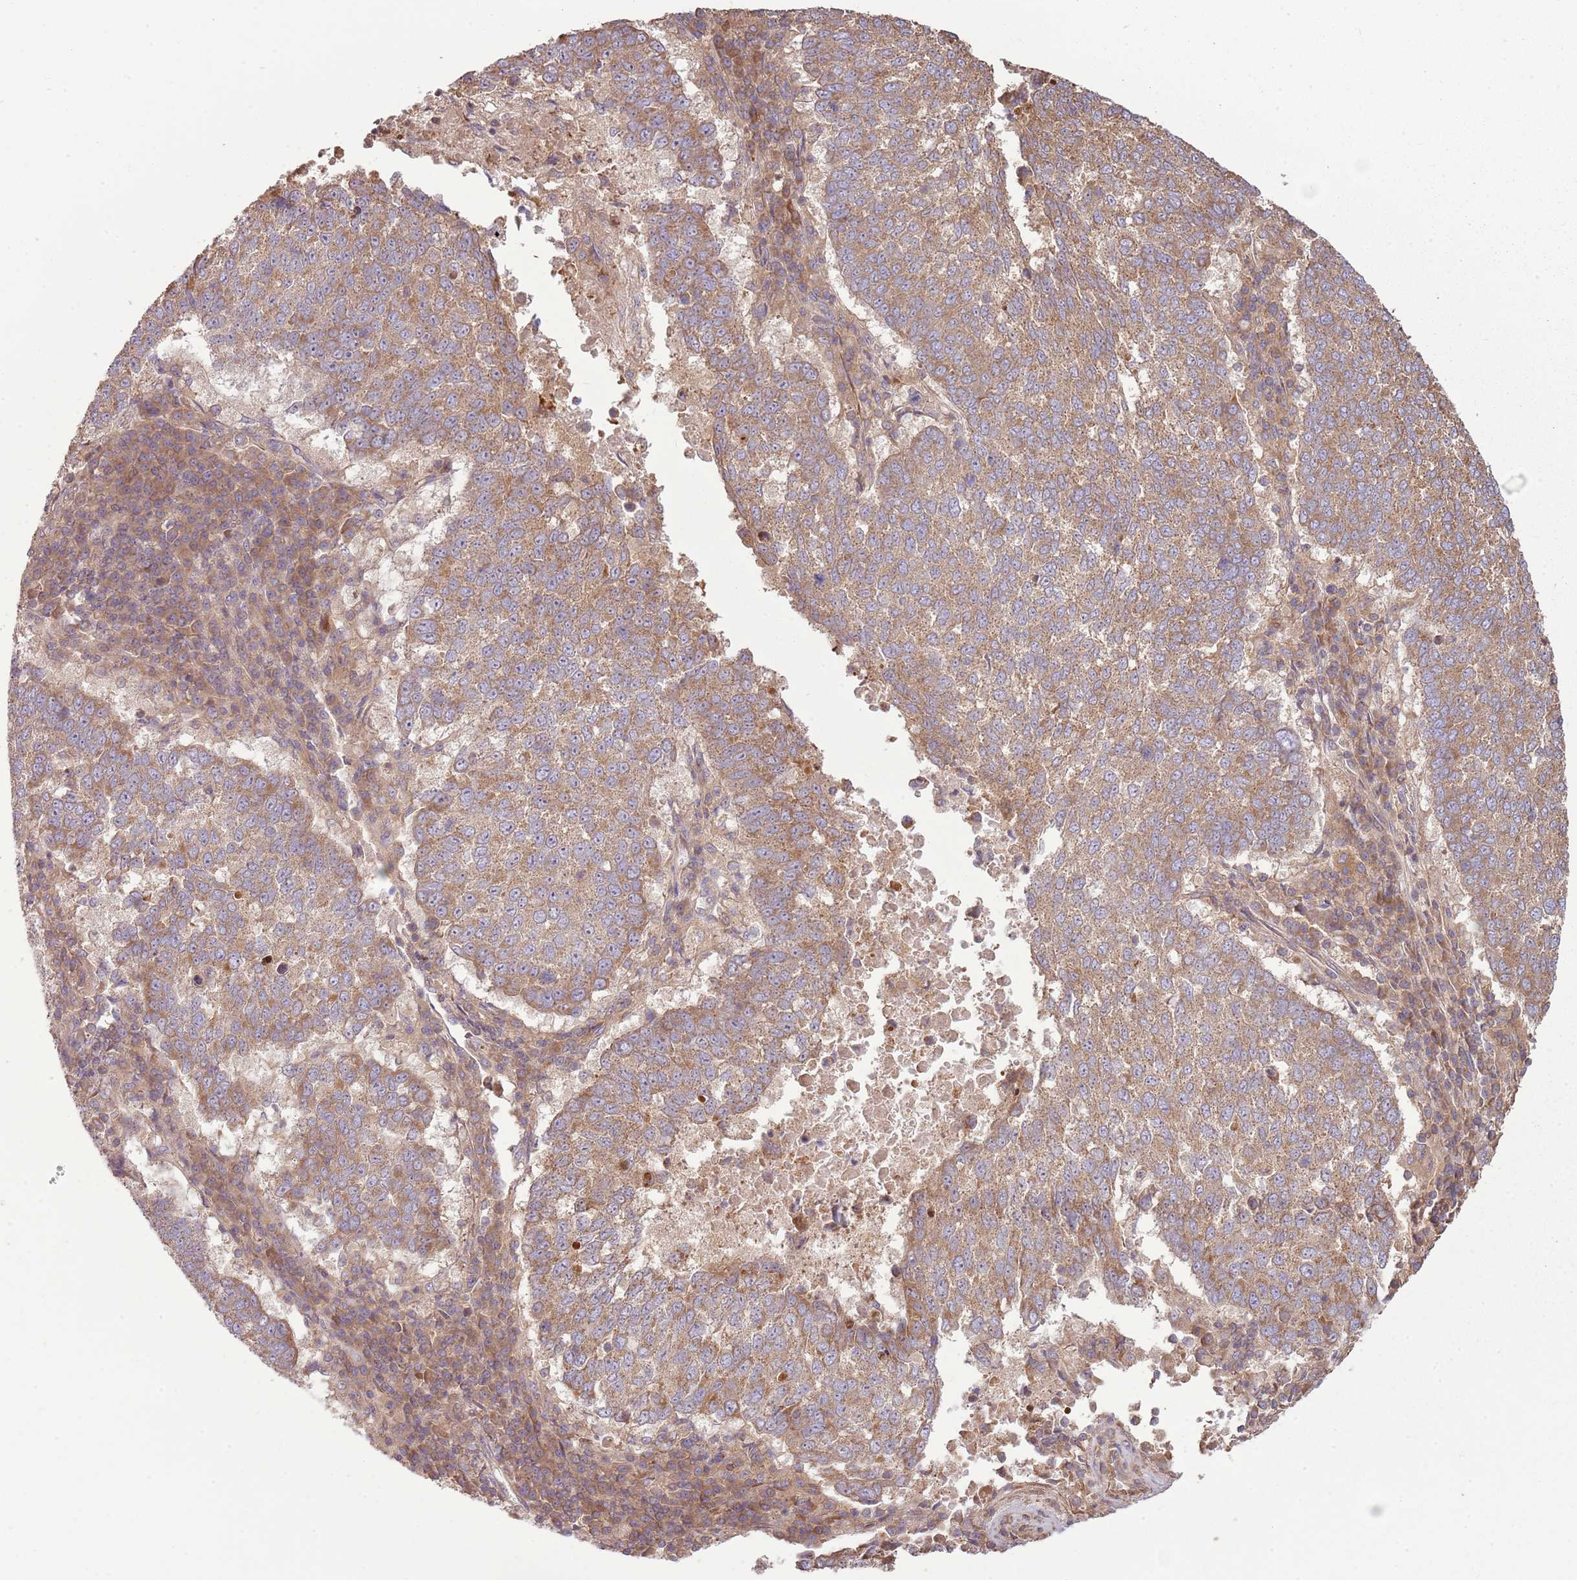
{"staining": {"intensity": "moderate", "quantity": ">75%", "location": "cytoplasmic/membranous"}, "tissue": "lung cancer", "cell_type": "Tumor cells", "image_type": "cancer", "snomed": [{"axis": "morphology", "description": "Squamous cell carcinoma, NOS"}, {"axis": "topography", "description": "Lung"}], "caption": "High-power microscopy captured an immunohistochemistry histopathology image of squamous cell carcinoma (lung), revealing moderate cytoplasmic/membranous positivity in approximately >75% of tumor cells.", "gene": "RPL21", "patient": {"sex": "male", "age": 73}}